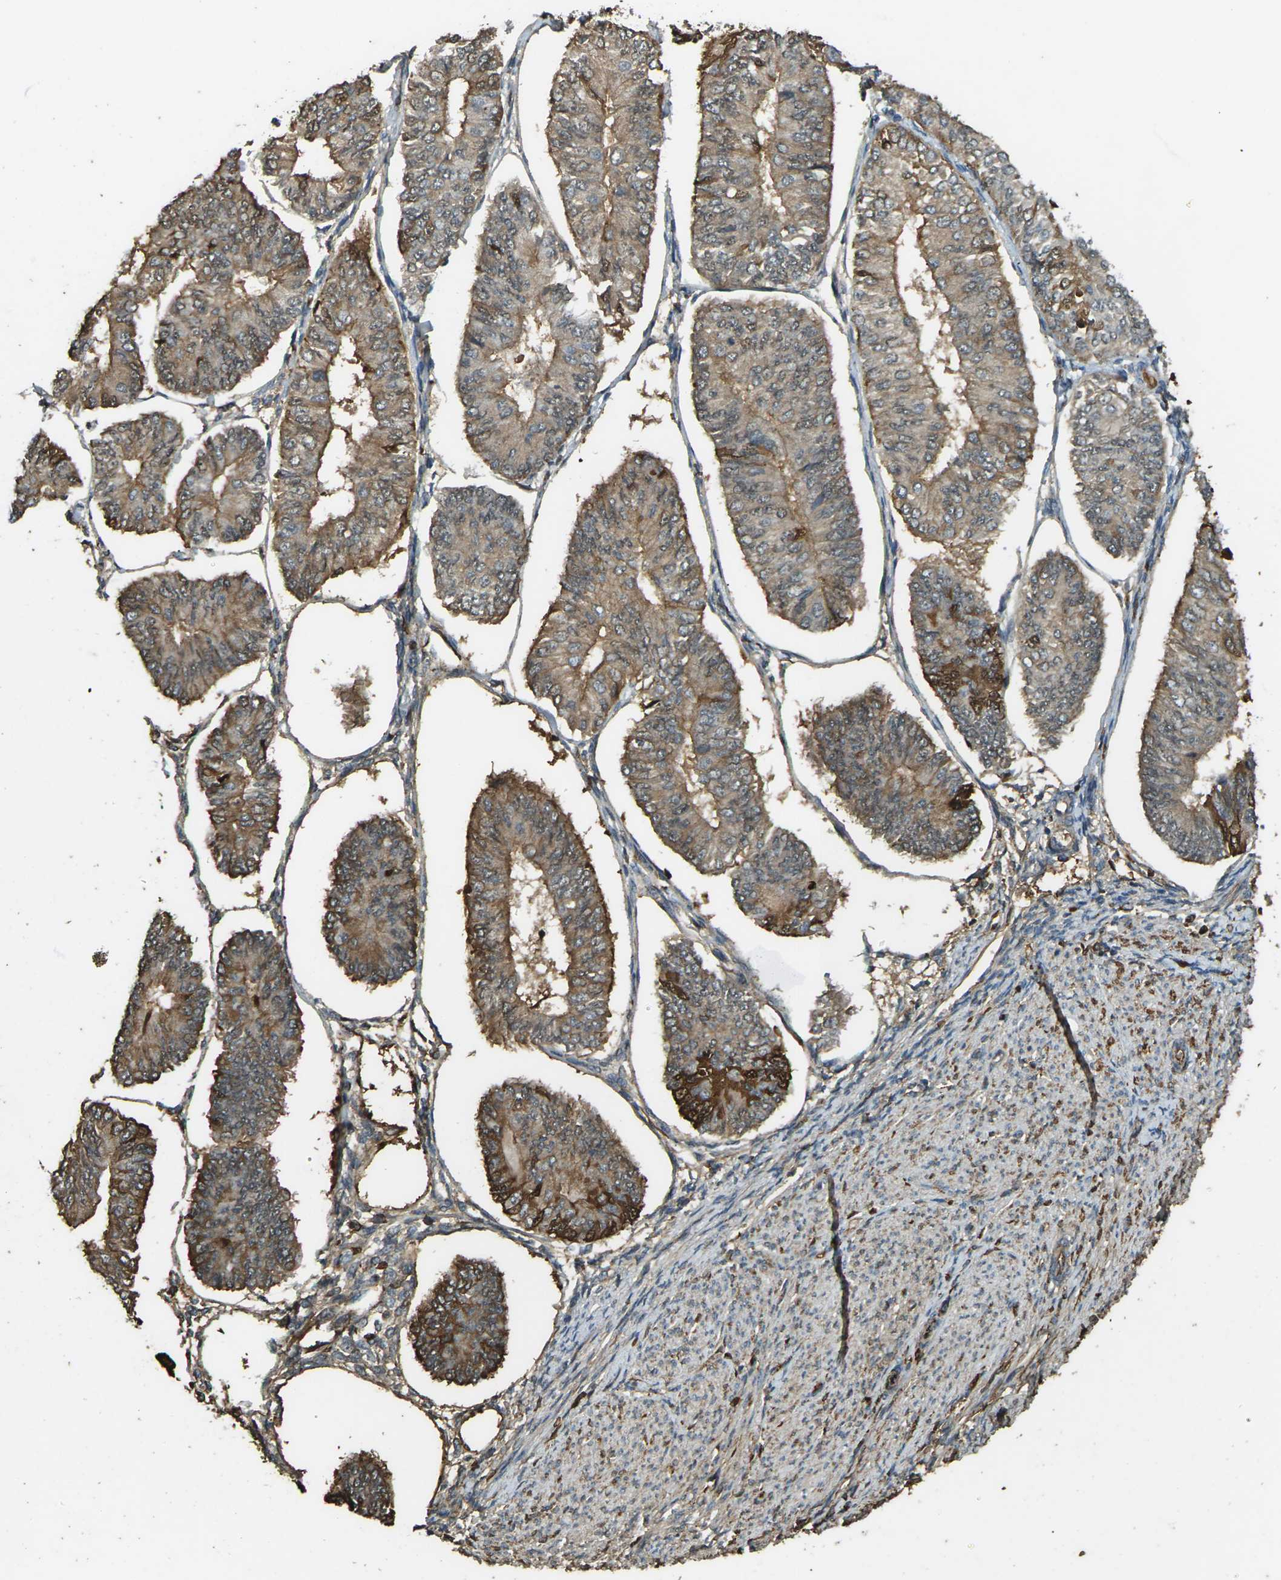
{"staining": {"intensity": "moderate", "quantity": ">75%", "location": "cytoplasmic/membranous"}, "tissue": "endometrial cancer", "cell_type": "Tumor cells", "image_type": "cancer", "snomed": [{"axis": "morphology", "description": "Adenocarcinoma, NOS"}, {"axis": "topography", "description": "Endometrium"}], "caption": "An image of human endometrial cancer stained for a protein reveals moderate cytoplasmic/membranous brown staining in tumor cells. (DAB = brown stain, brightfield microscopy at high magnification).", "gene": "CYP1B1", "patient": {"sex": "female", "age": 58}}